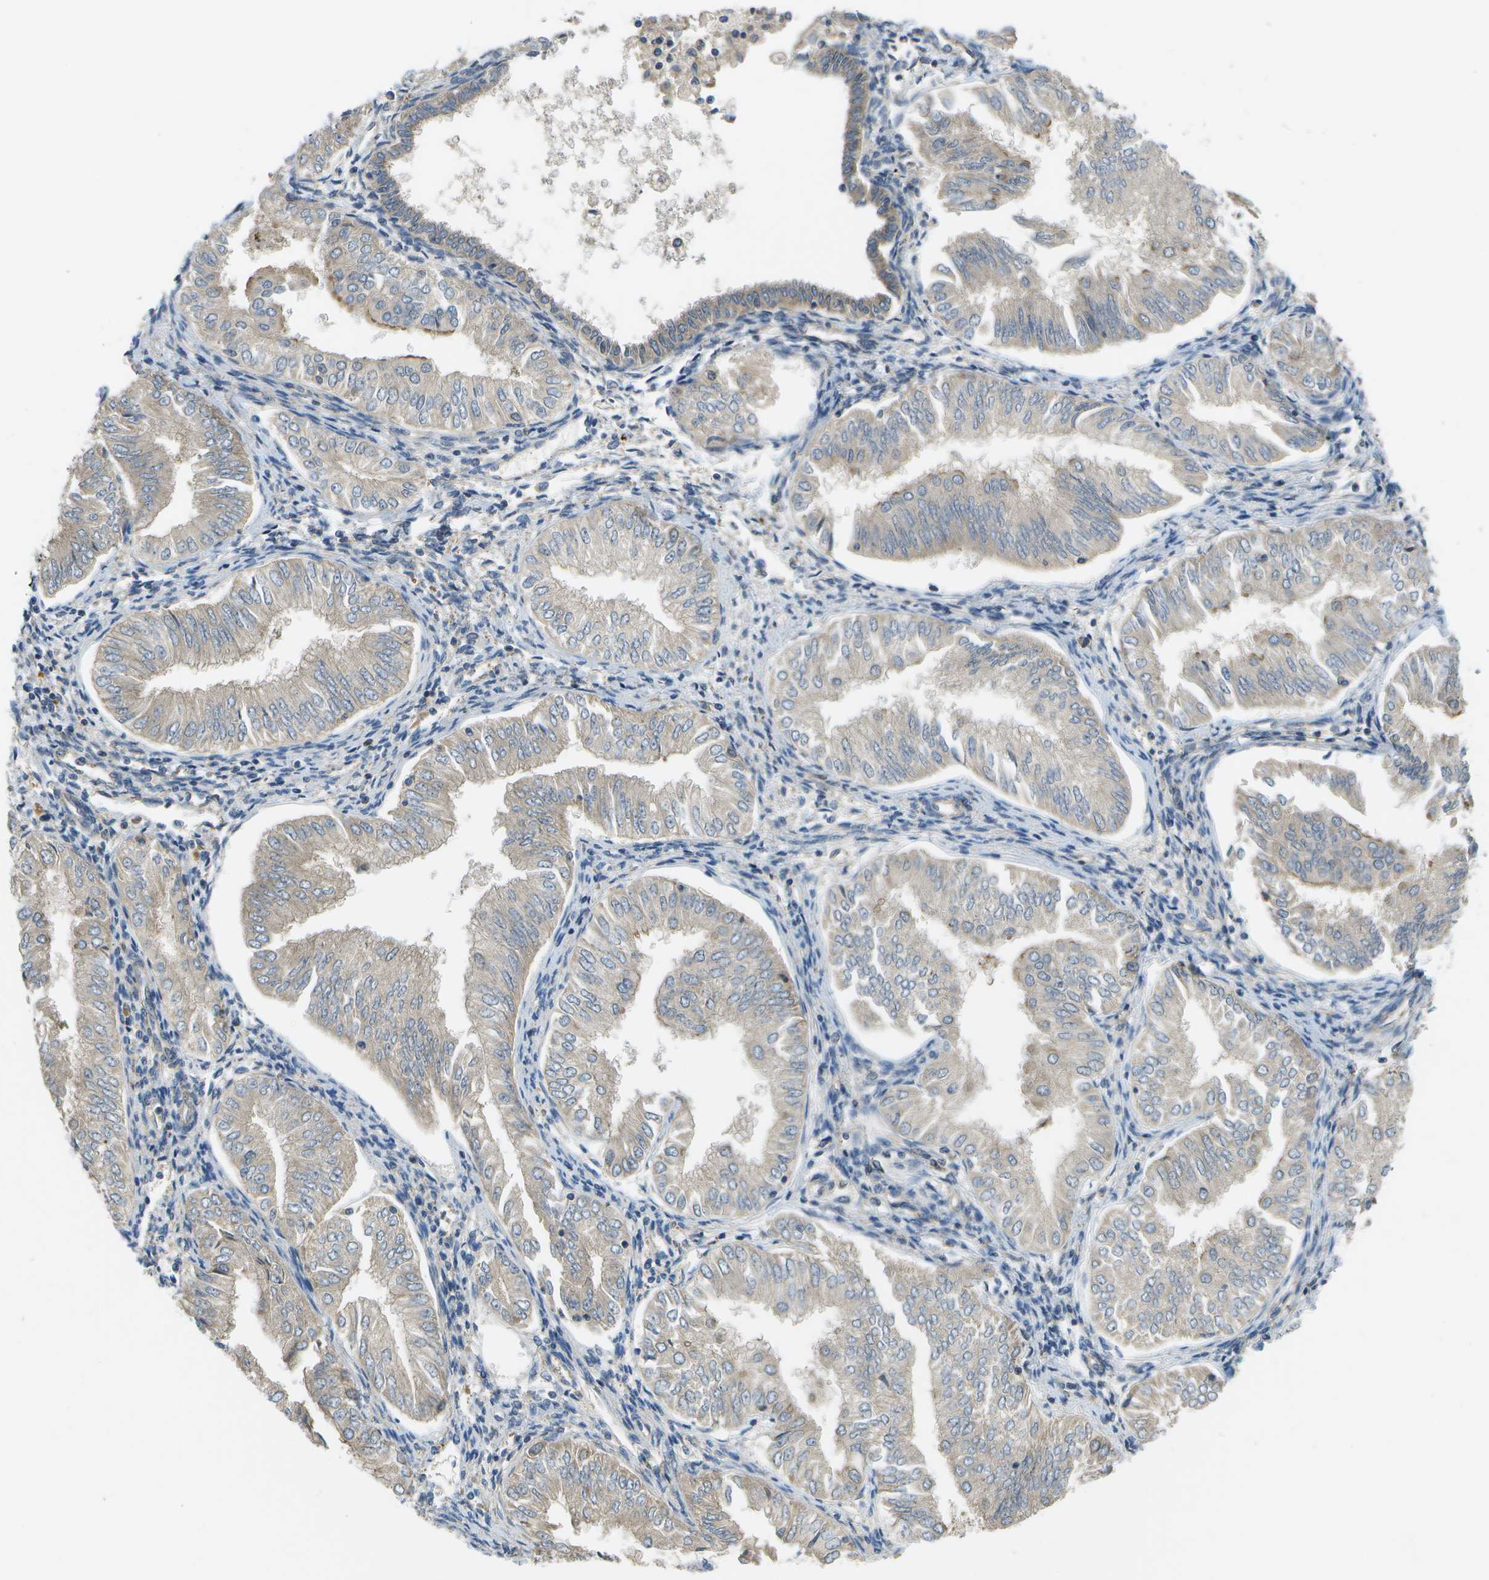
{"staining": {"intensity": "weak", "quantity": "25%-75%", "location": "cytoplasmic/membranous"}, "tissue": "endometrial cancer", "cell_type": "Tumor cells", "image_type": "cancer", "snomed": [{"axis": "morphology", "description": "Adenocarcinoma, NOS"}, {"axis": "topography", "description": "Endometrium"}], "caption": "Approximately 25%-75% of tumor cells in adenocarcinoma (endometrial) display weak cytoplasmic/membranous protein positivity as visualized by brown immunohistochemical staining.", "gene": "SLC25A20", "patient": {"sex": "female", "age": 53}}